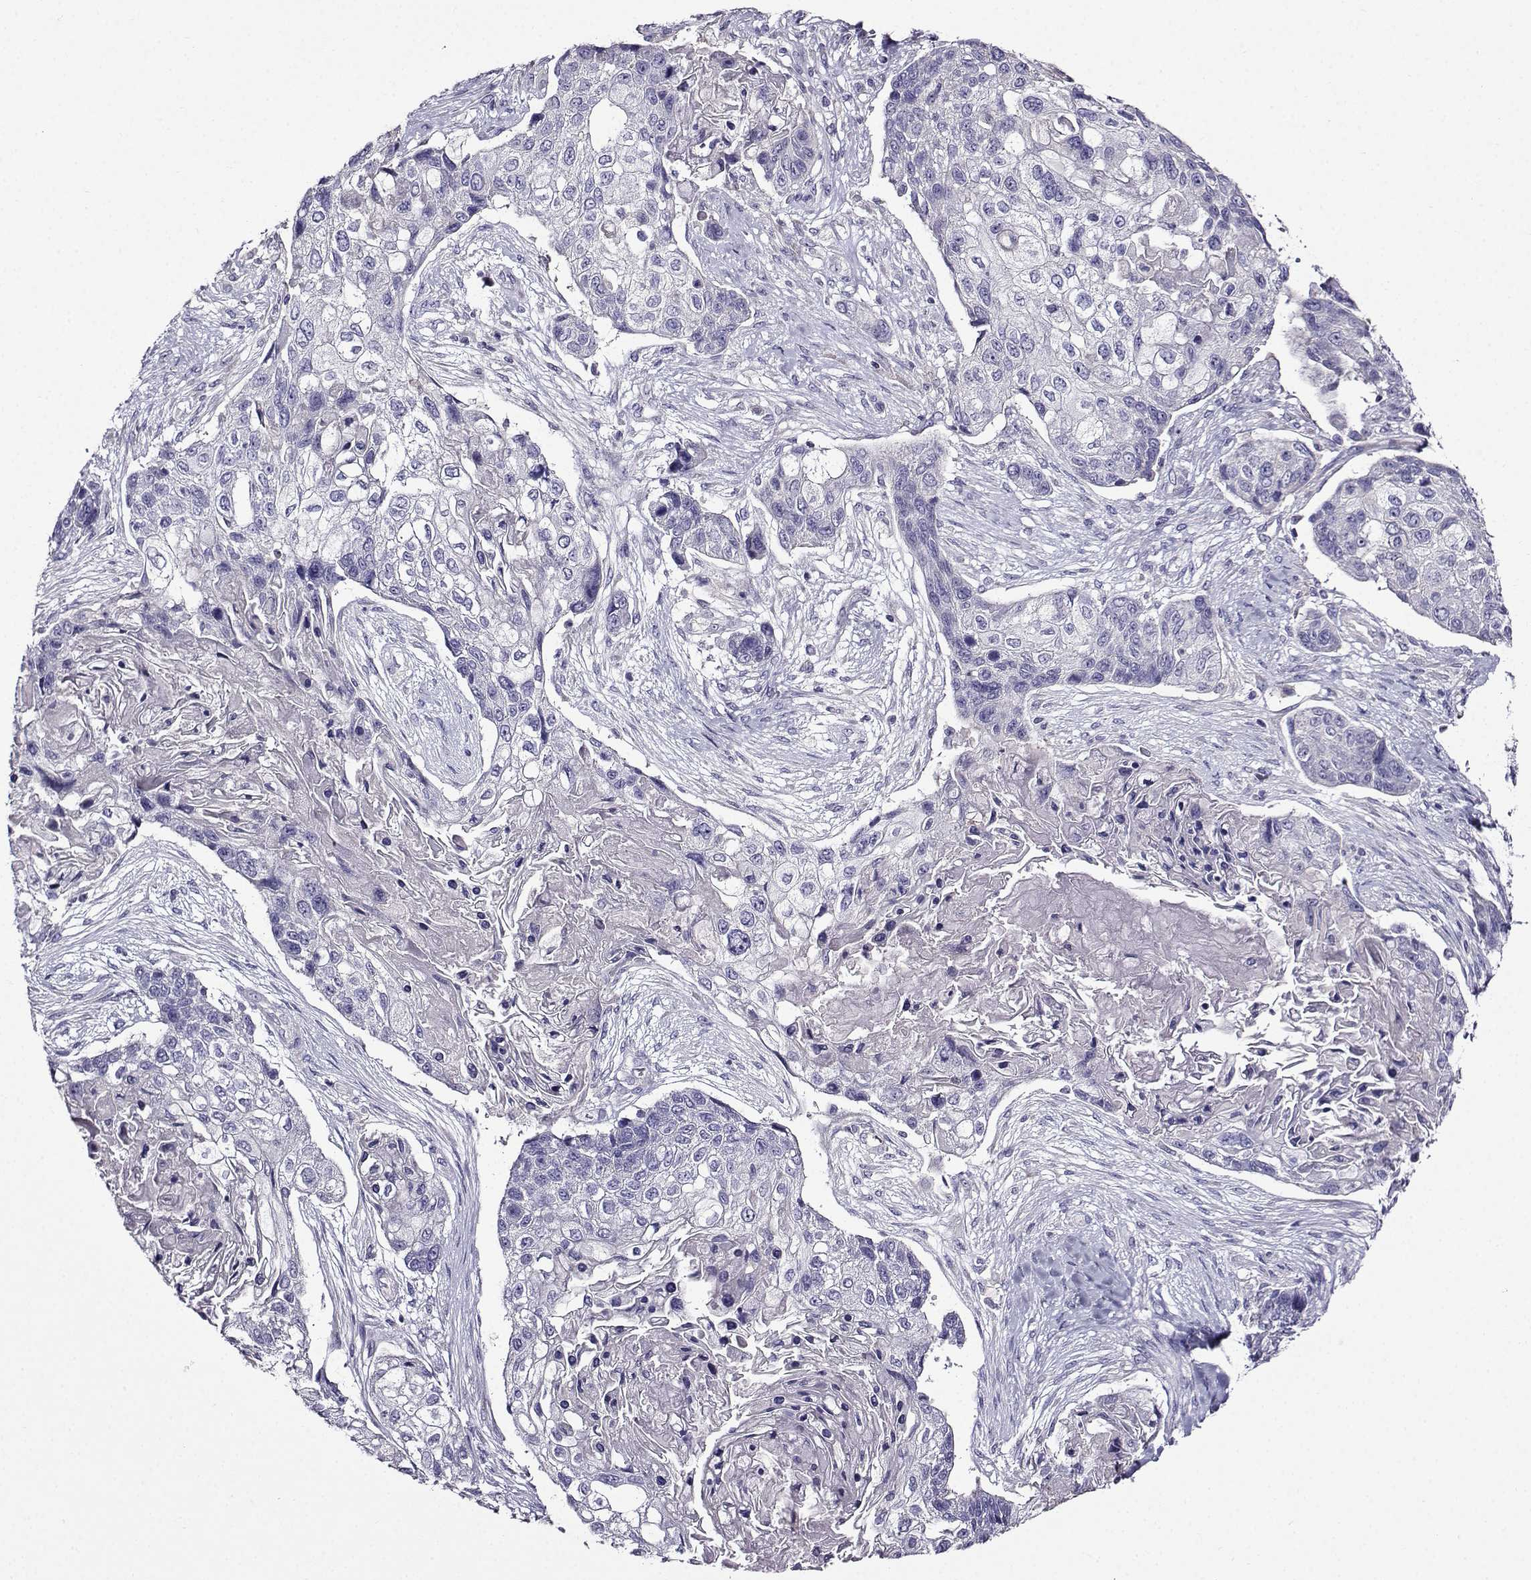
{"staining": {"intensity": "negative", "quantity": "none", "location": "none"}, "tissue": "lung cancer", "cell_type": "Tumor cells", "image_type": "cancer", "snomed": [{"axis": "morphology", "description": "Squamous cell carcinoma, NOS"}, {"axis": "topography", "description": "Lung"}], "caption": "This is a photomicrograph of immunohistochemistry staining of lung squamous cell carcinoma, which shows no expression in tumor cells.", "gene": "TMEM266", "patient": {"sex": "male", "age": 69}}